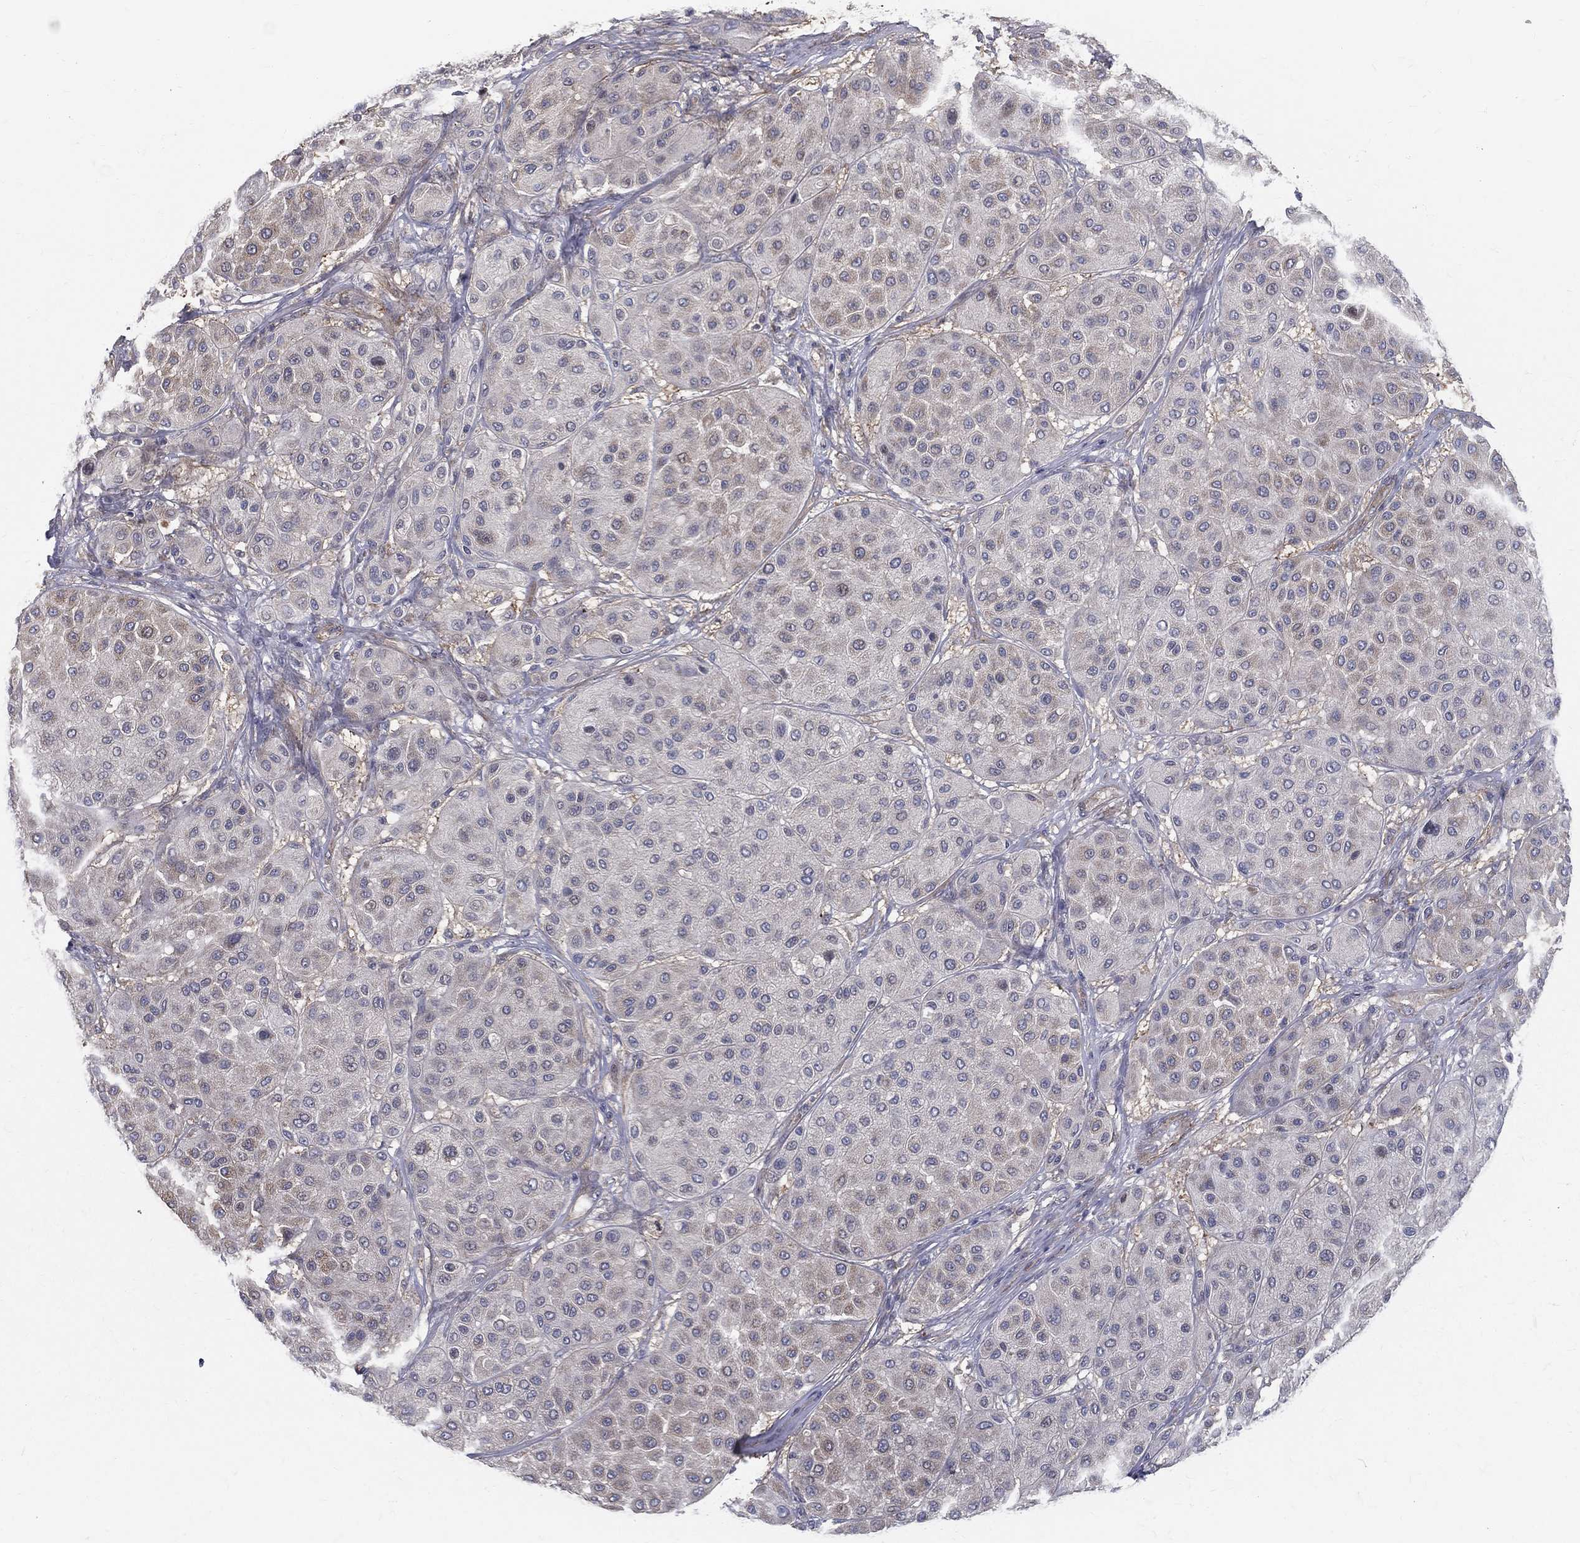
{"staining": {"intensity": "negative", "quantity": "none", "location": "none"}, "tissue": "melanoma", "cell_type": "Tumor cells", "image_type": "cancer", "snomed": [{"axis": "morphology", "description": "Malignant melanoma, Metastatic site"}, {"axis": "topography", "description": "Smooth muscle"}], "caption": "An IHC micrograph of malignant melanoma (metastatic site) is shown. There is no staining in tumor cells of malignant melanoma (metastatic site). The staining is performed using DAB (3,3'-diaminobenzidine) brown chromogen with nuclei counter-stained in using hematoxylin.", "gene": "POMZP3", "patient": {"sex": "male", "age": 41}}